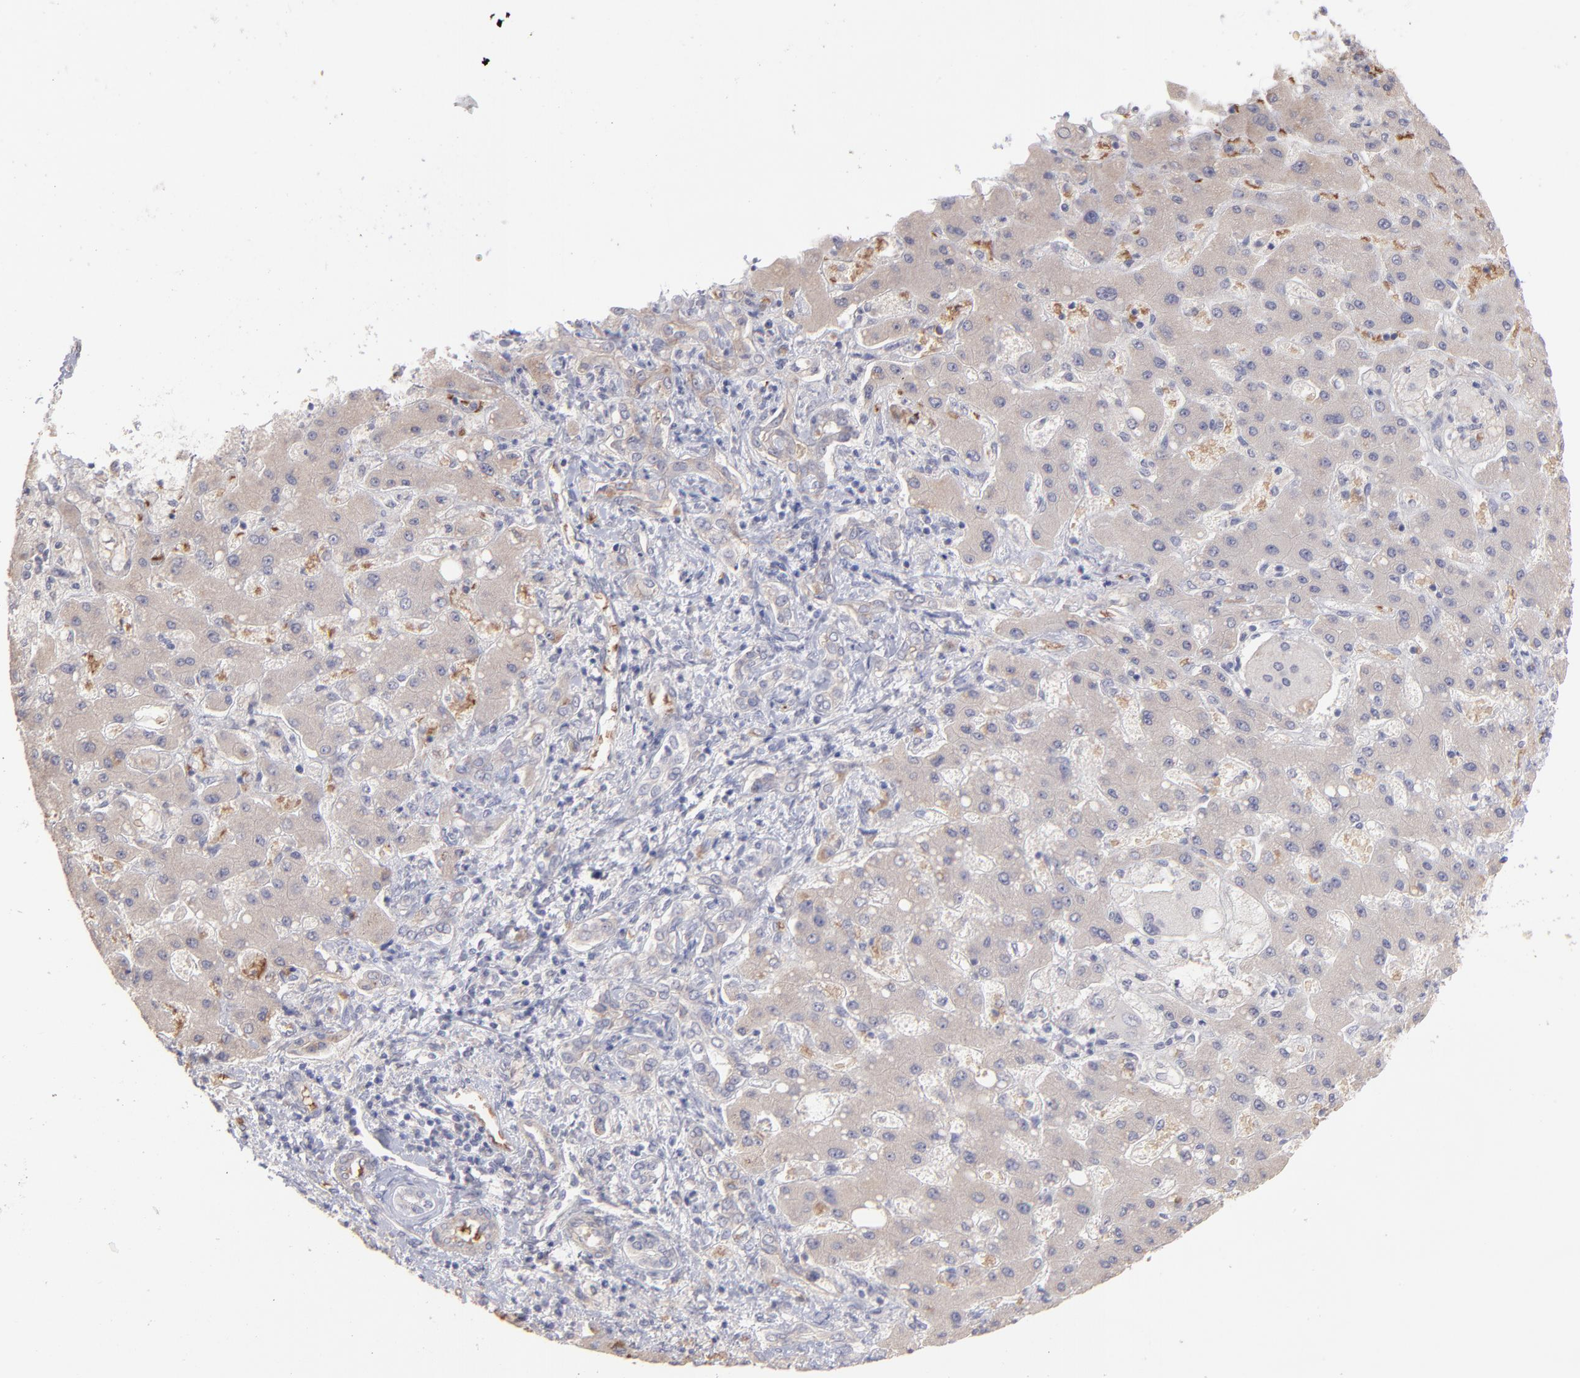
{"staining": {"intensity": "negative", "quantity": "none", "location": "none"}, "tissue": "liver cancer", "cell_type": "Tumor cells", "image_type": "cancer", "snomed": [{"axis": "morphology", "description": "Cholangiocarcinoma"}, {"axis": "topography", "description": "Liver"}], "caption": "The histopathology image reveals no staining of tumor cells in liver cholangiocarcinoma.", "gene": "F13B", "patient": {"sex": "male", "age": 50}}